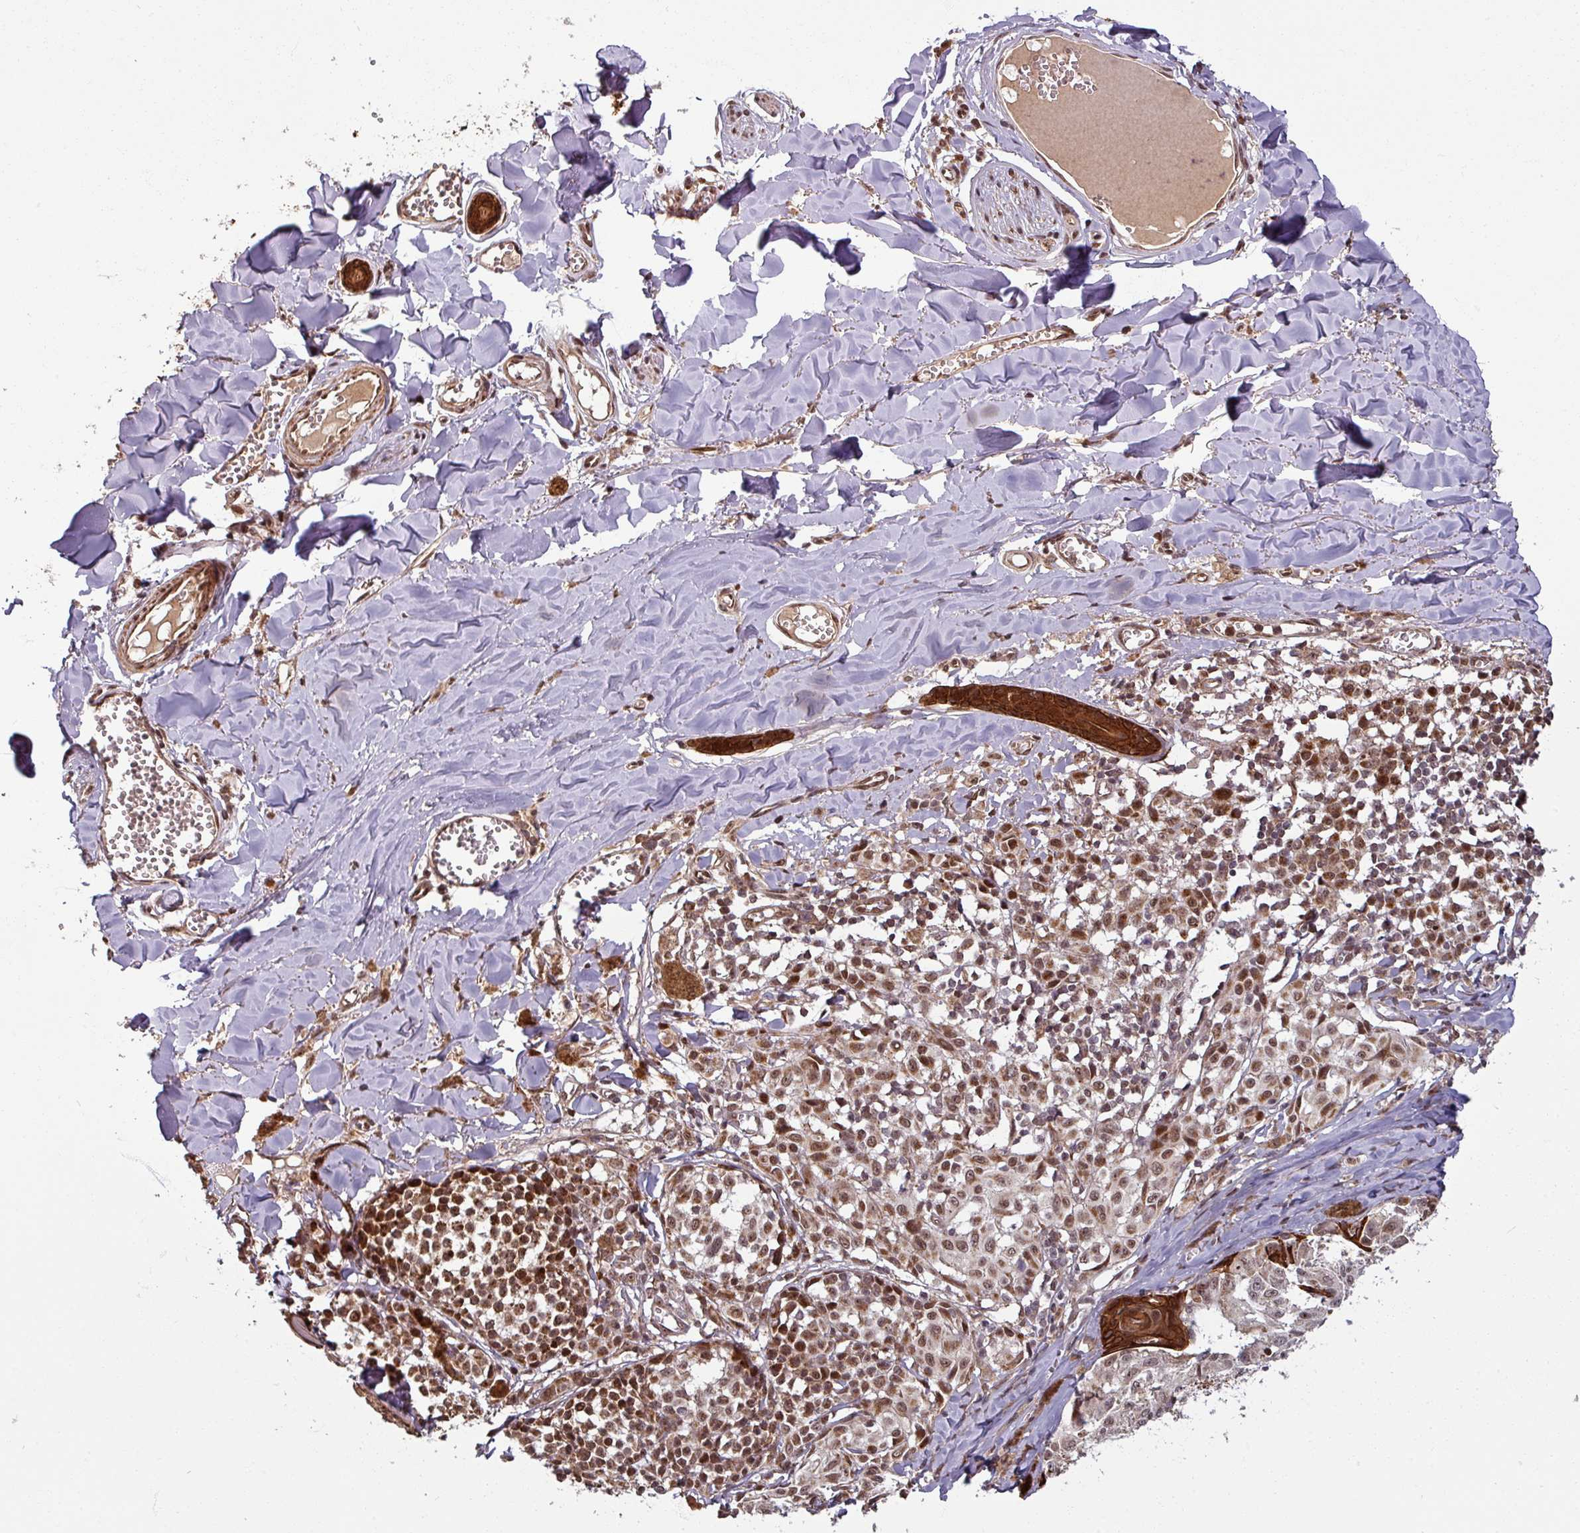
{"staining": {"intensity": "moderate", "quantity": ">75%", "location": "nuclear"}, "tissue": "melanoma", "cell_type": "Tumor cells", "image_type": "cancer", "snomed": [{"axis": "morphology", "description": "Malignant melanoma, NOS"}, {"axis": "topography", "description": "Skin"}], "caption": "Immunohistochemistry micrograph of melanoma stained for a protein (brown), which reveals medium levels of moderate nuclear positivity in approximately >75% of tumor cells.", "gene": "SWI5", "patient": {"sex": "female", "age": 43}}